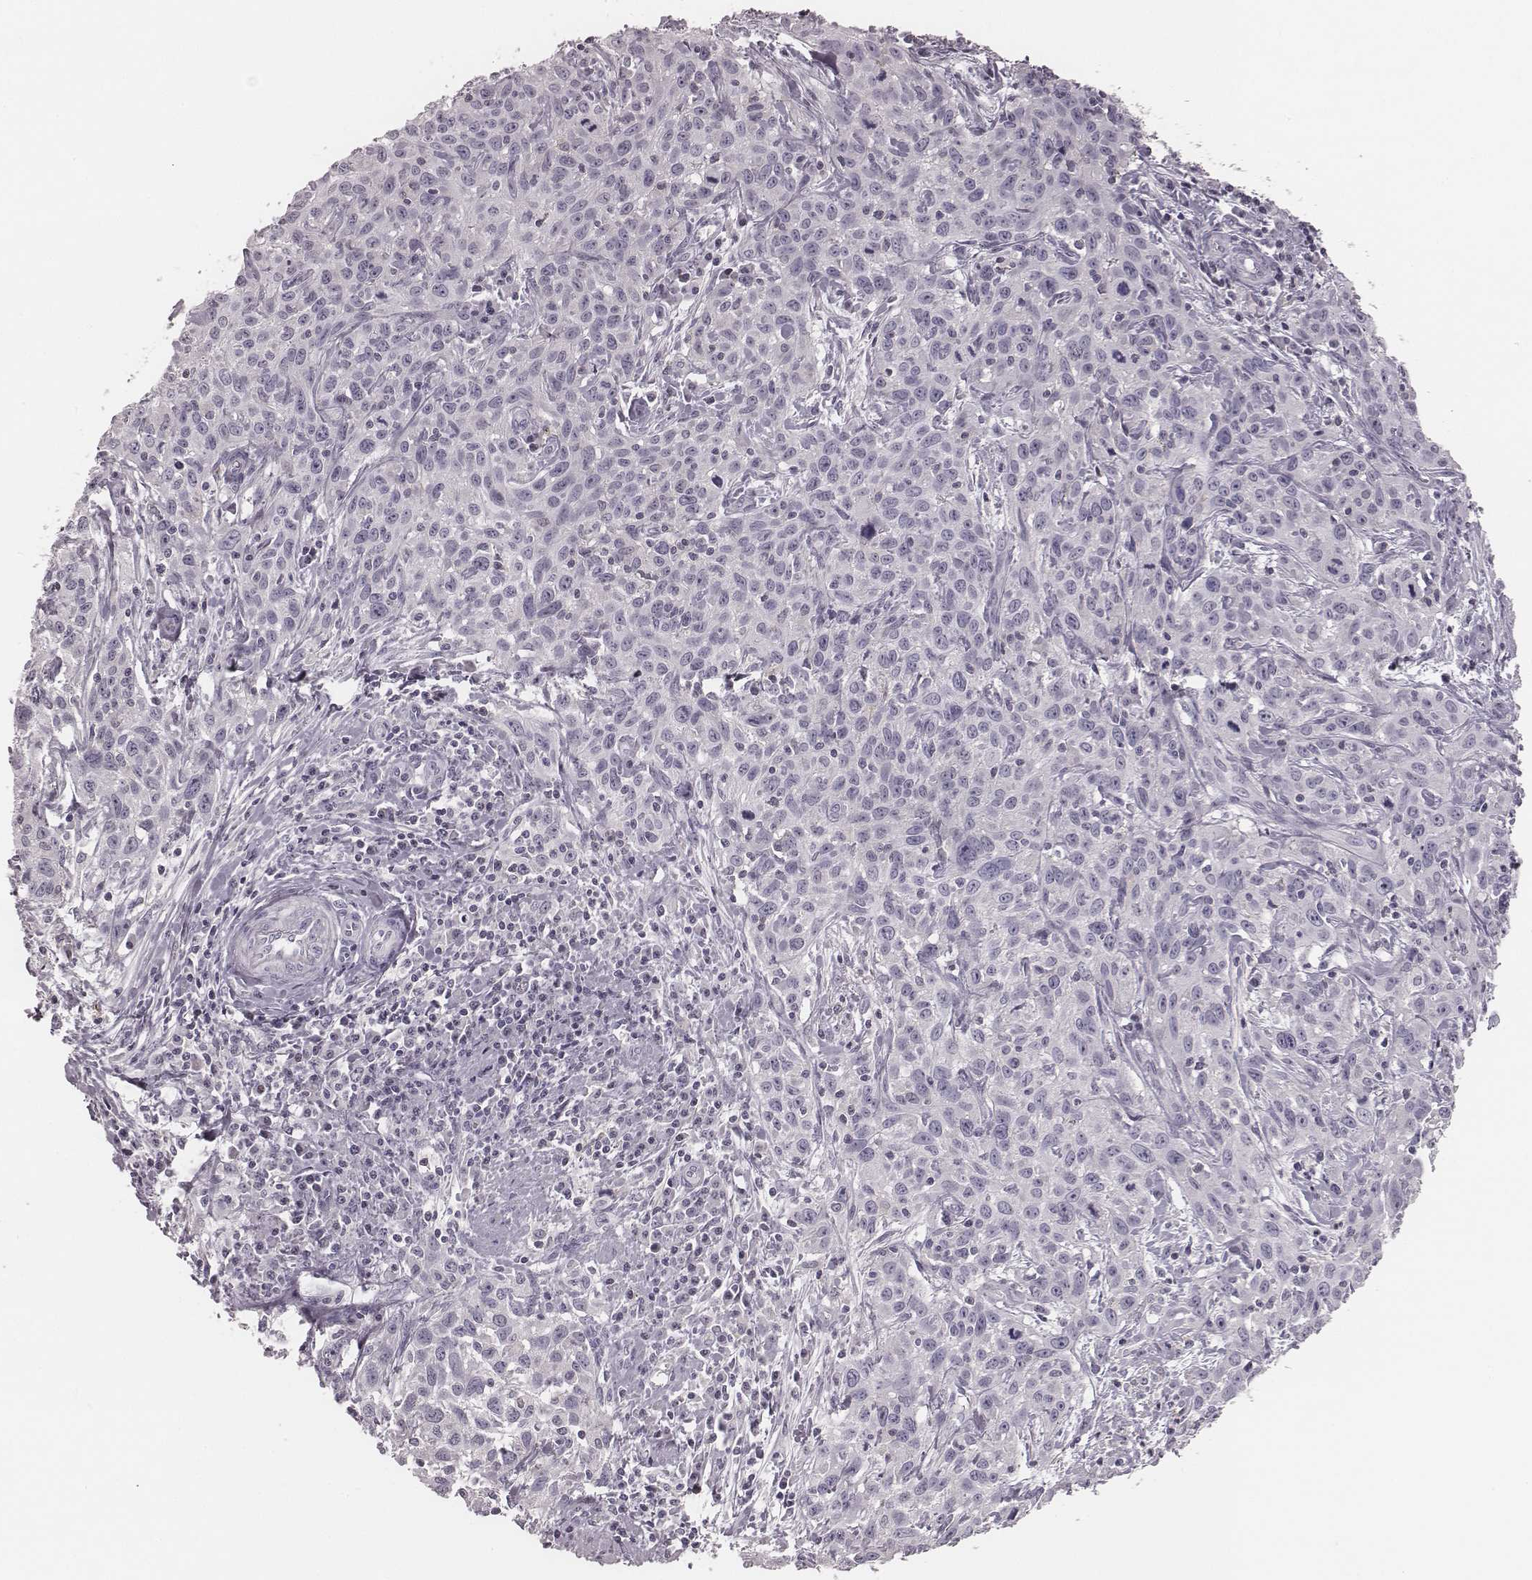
{"staining": {"intensity": "negative", "quantity": "none", "location": "none"}, "tissue": "cervical cancer", "cell_type": "Tumor cells", "image_type": "cancer", "snomed": [{"axis": "morphology", "description": "Squamous cell carcinoma, NOS"}, {"axis": "topography", "description": "Cervix"}], "caption": "A photomicrograph of human cervical cancer is negative for staining in tumor cells.", "gene": "ZNF365", "patient": {"sex": "female", "age": 38}}